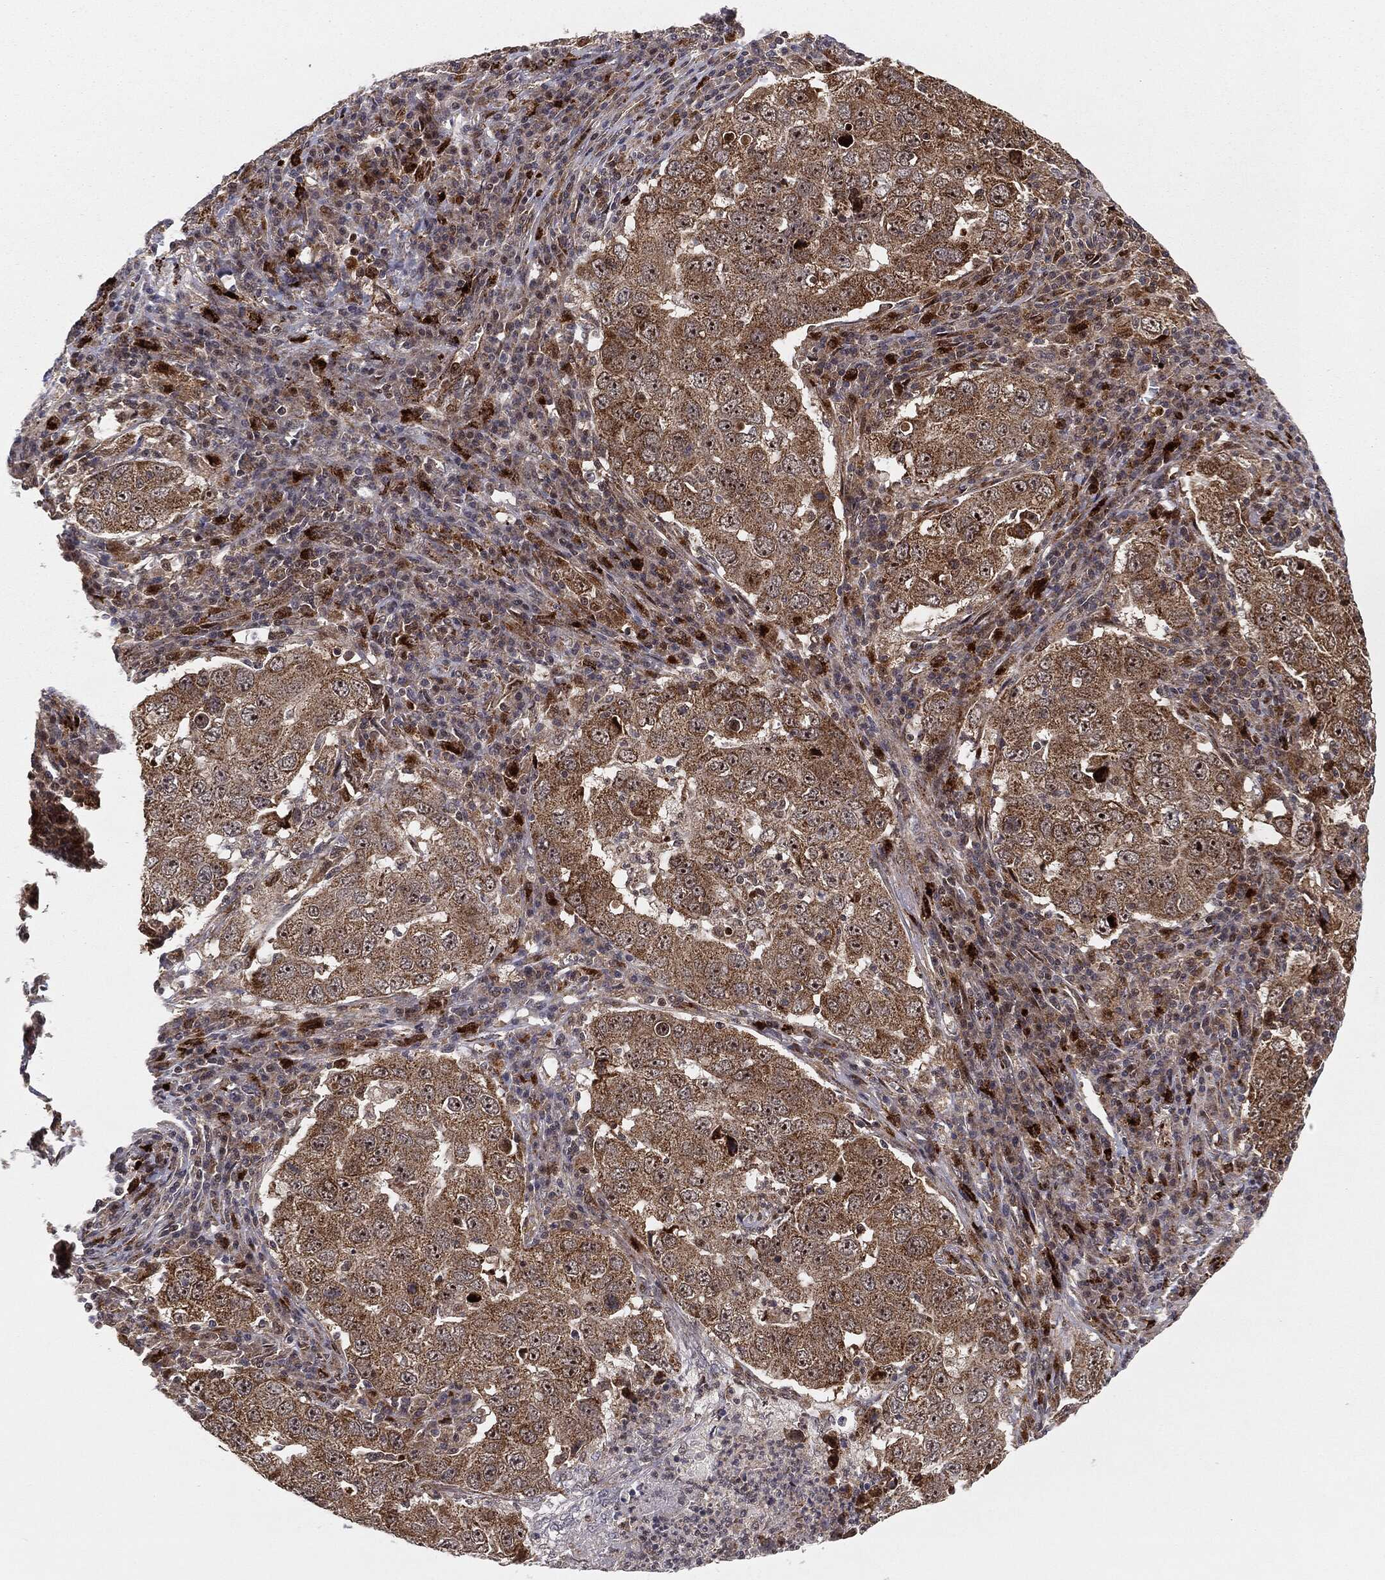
{"staining": {"intensity": "moderate", "quantity": ">75%", "location": "cytoplasmic/membranous,nuclear"}, "tissue": "lung cancer", "cell_type": "Tumor cells", "image_type": "cancer", "snomed": [{"axis": "morphology", "description": "Adenocarcinoma, NOS"}, {"axis": "topography", "description": "Lung"}], "caption": "IHC photomicrograph of lung cancer (adenocarcinoma) stained for a protein (brown), which reveals medium levels of moderate cytoplasmic/membranous and nuclear expression in about >75% of tumor cells.", "gene": "PTEN", "patient": {"sex": "male", "age": 73}}